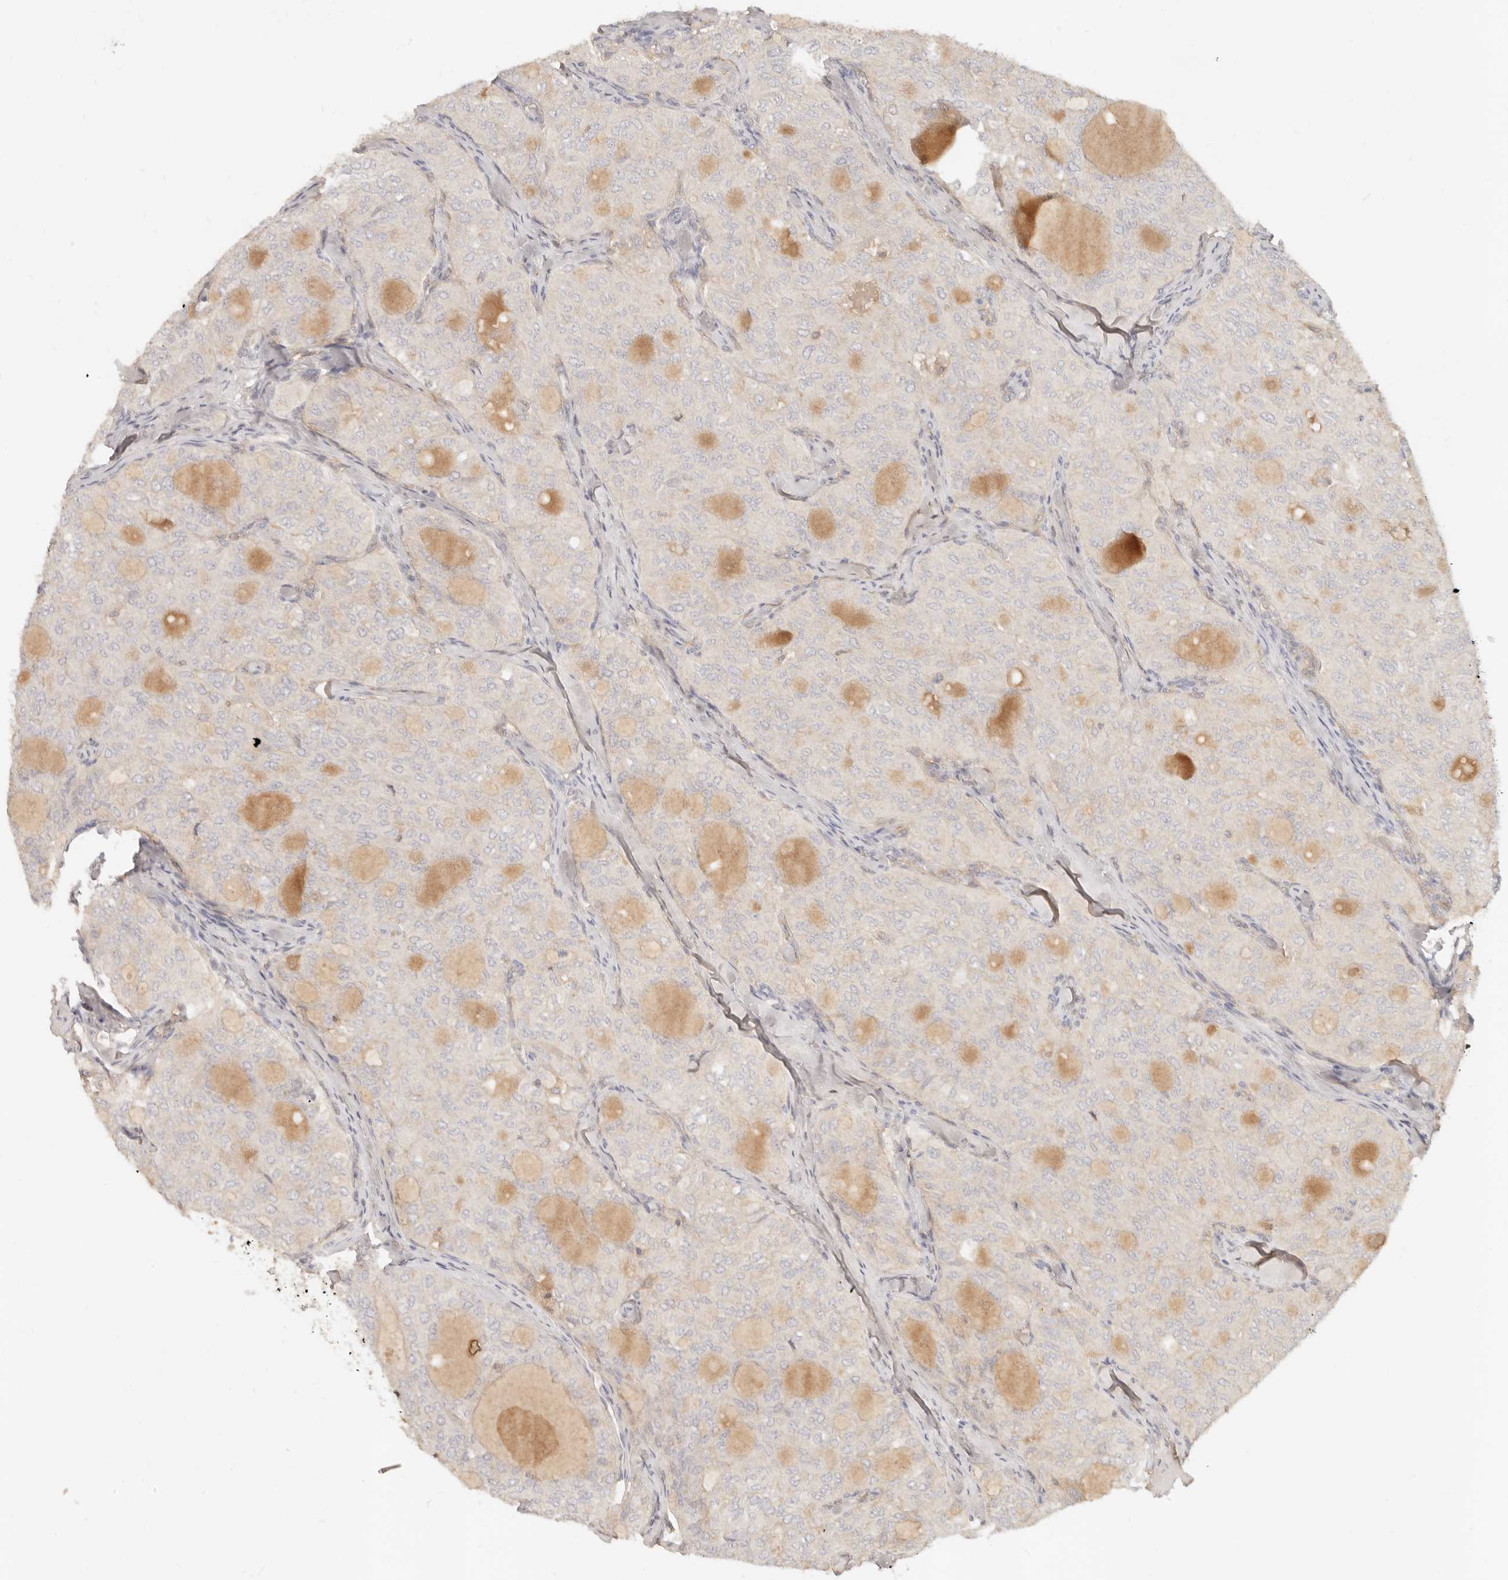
{"staining": {"intensity": "negative", "quantity": "none", "location": "none"}, "tissue": "thyroid cancer", "cell_type": "Tumor cells", "image_type": "cancer", "snomed": [{"axis": "morphology", "description": "Follicular adenoma carcinoma, NOS"}, {"axis": "topography", "description": "Thyroid gland"}], "caption": "This is a histopathology image of IHC staining of thyroid follicular adenoma carcinoma, which shows no positivity in tumor cells.", "gene": "NECAP2", "patient": {"sex": "male", "age": 75}}